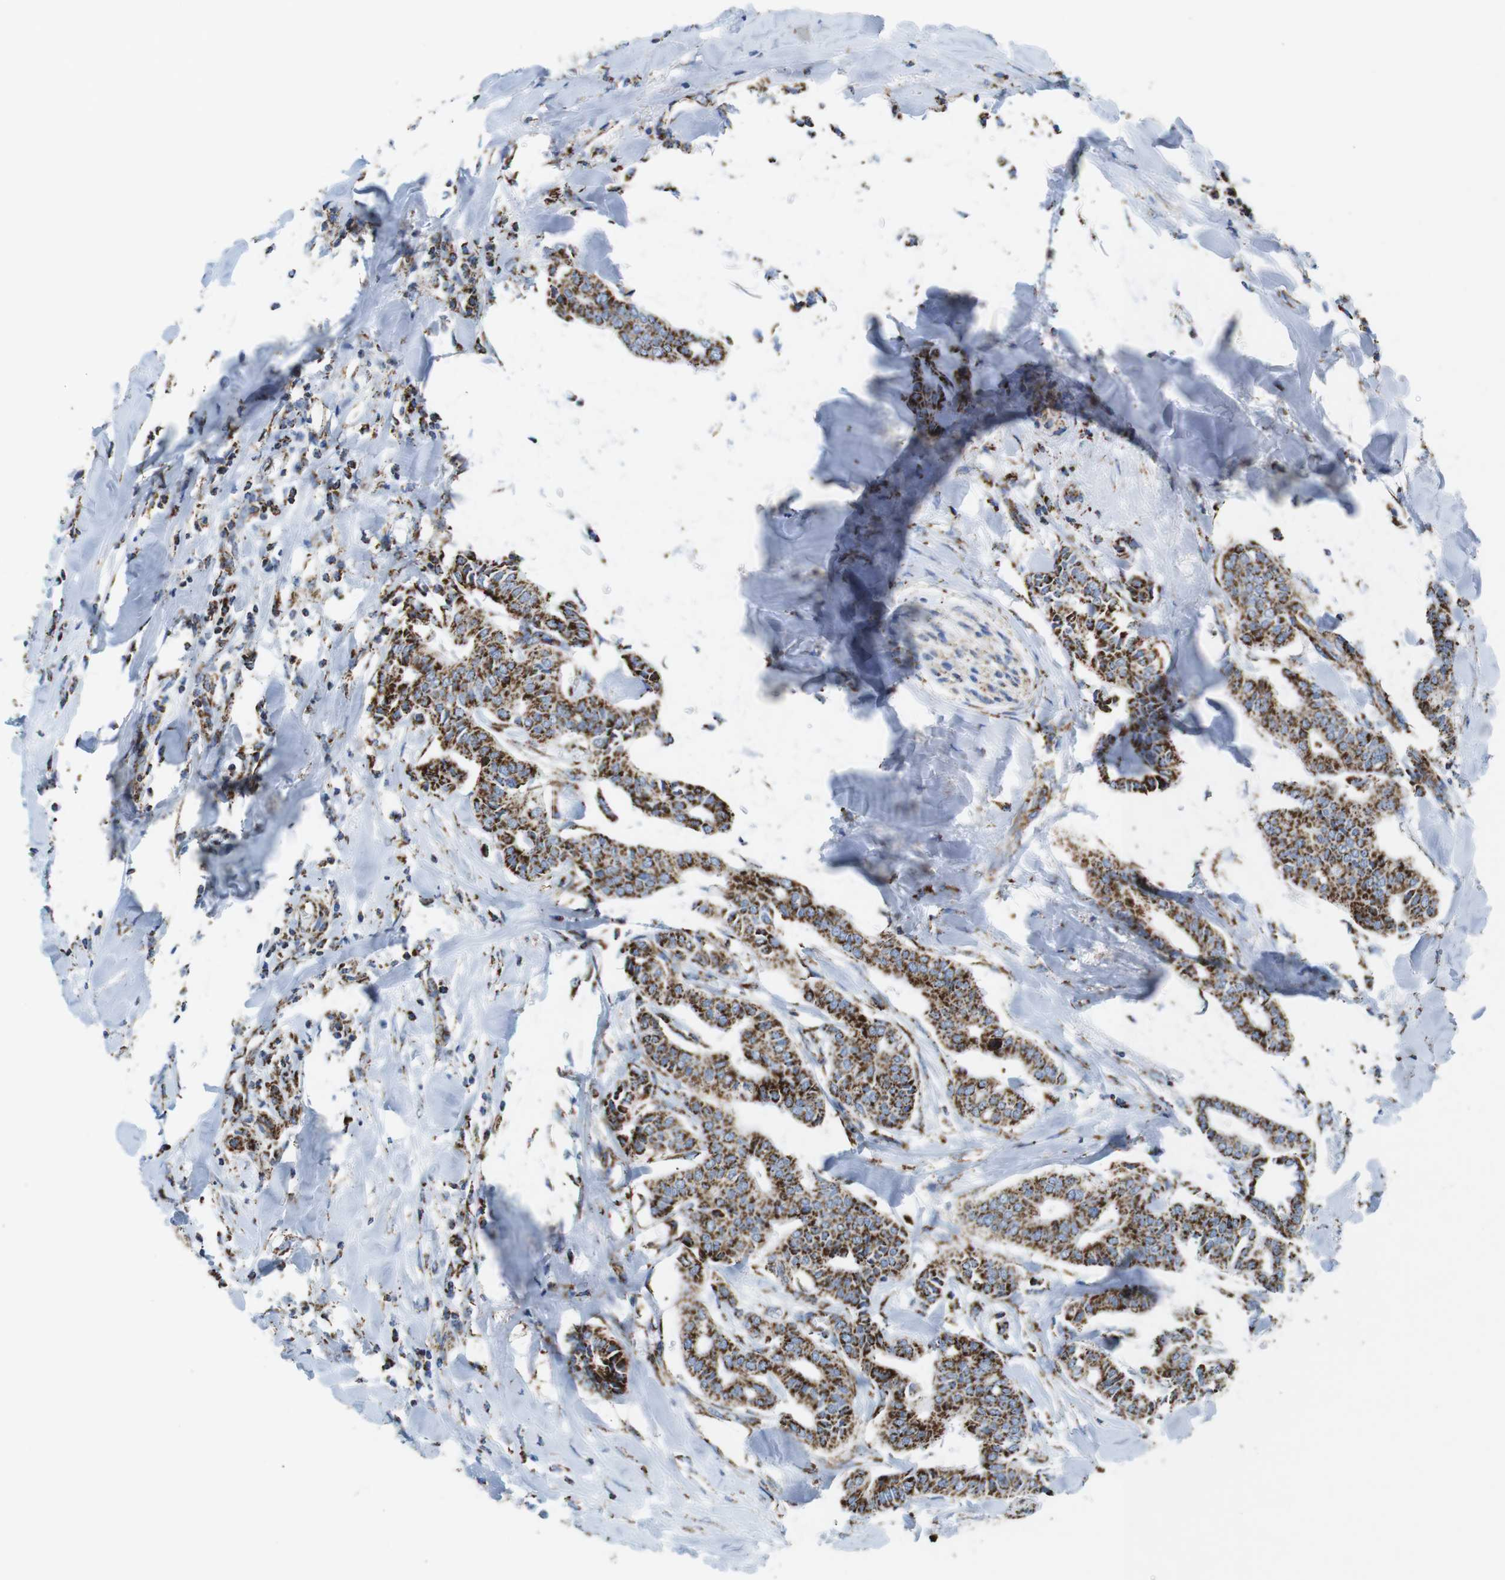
{"staining": {"intensity": "strong", "quantity": ">75%", "location": "cytoplasmic/membranous"}, "tissue": "head and neck cancer", "cell_type": "Tumor cells", "image_type": "cancer", "snomed": [{"axis": "morphology", "description": "Adenocarcinoma, NOS"}, {"axis": "topography", "description": "Salivary gland"}, {"axis": "topography", "description": "Head-Neck"}], "caption": "Strong cytoplasmic/membranous protein positivity is seen in about >75% of tumor cells in head and neck cancer (adenocarcinoma).", "gene": "ATP5PO", "patient": {"sex": "female", "age": 59}}